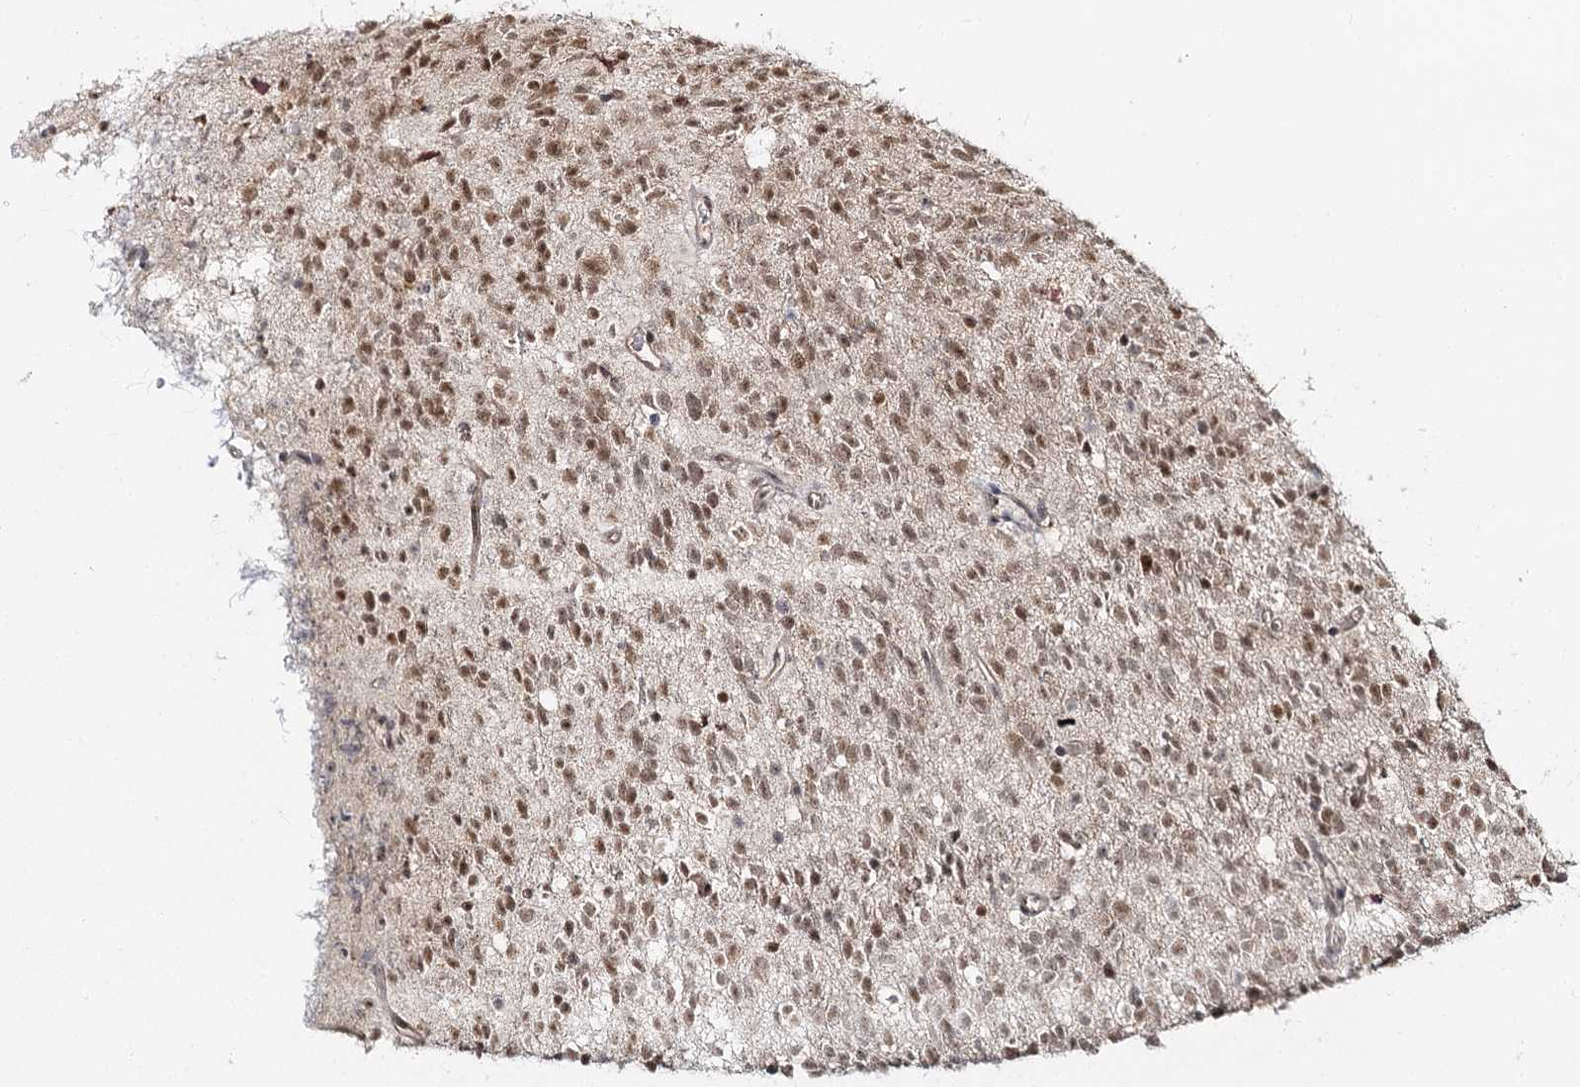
{"staining": {"intensity": "moderate", "quantity": ">75%", "location": "nuclear"}, "tissue": "glioma", "cell_type": "Tumor cells", "image_type": "cancer", "snomed": [{"axis": "morphology", "description": "Glioma, malignant, High grade"}, {"axis": "topography", "description": "Brain"}], "caption": "There is medium levels of moderate nuclear staining in tumor cells of glioma, as demonstrated by immunohistochemical staining (brown color).", "gene": "FAM120B", "patient": {"sex": "male", "age": 34}}